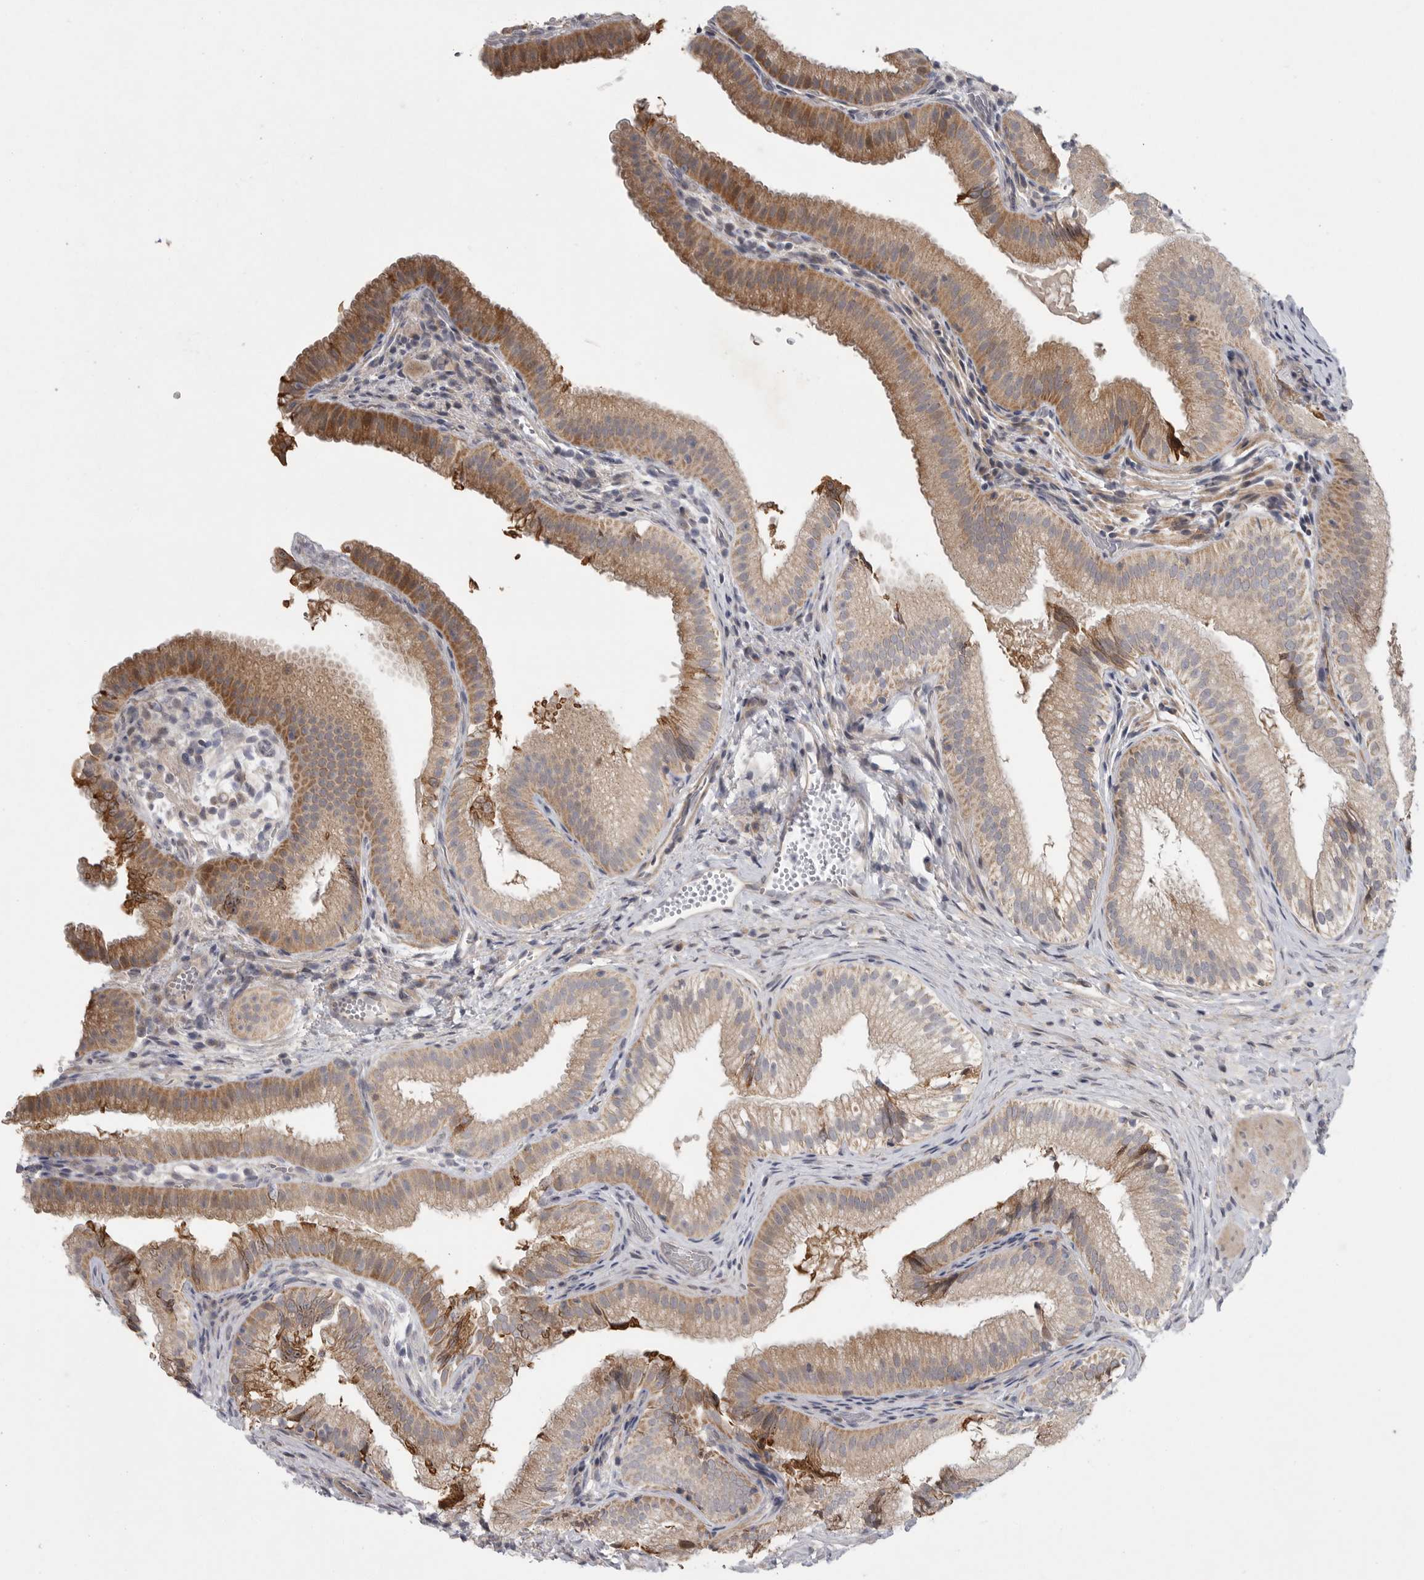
{"staining": {"intensity": "moderate", "quantity": ">75%", "location": "cytoplasmic/membranous"}, "tissue": "gallbladder", "cell_type": "Glandular cells", "image_type": "normal", "snomed": [{"axis": "morphology", "description": "Normal tissue, NOS"}, {"axis": "topography", "description": "Gallbladder"}], "caption": "Immunohistochemistry of normal human gallbladder demonstrates medium levels of moderate cytoplasmic/membranous positivity in approximately >75% of glandular cells. Immunohistochemistry (ihc) stains the protein in brown and the nuclei are stained blue.", "gene": "FBXO43", "patient": {"sex": "female", "age": 30}}